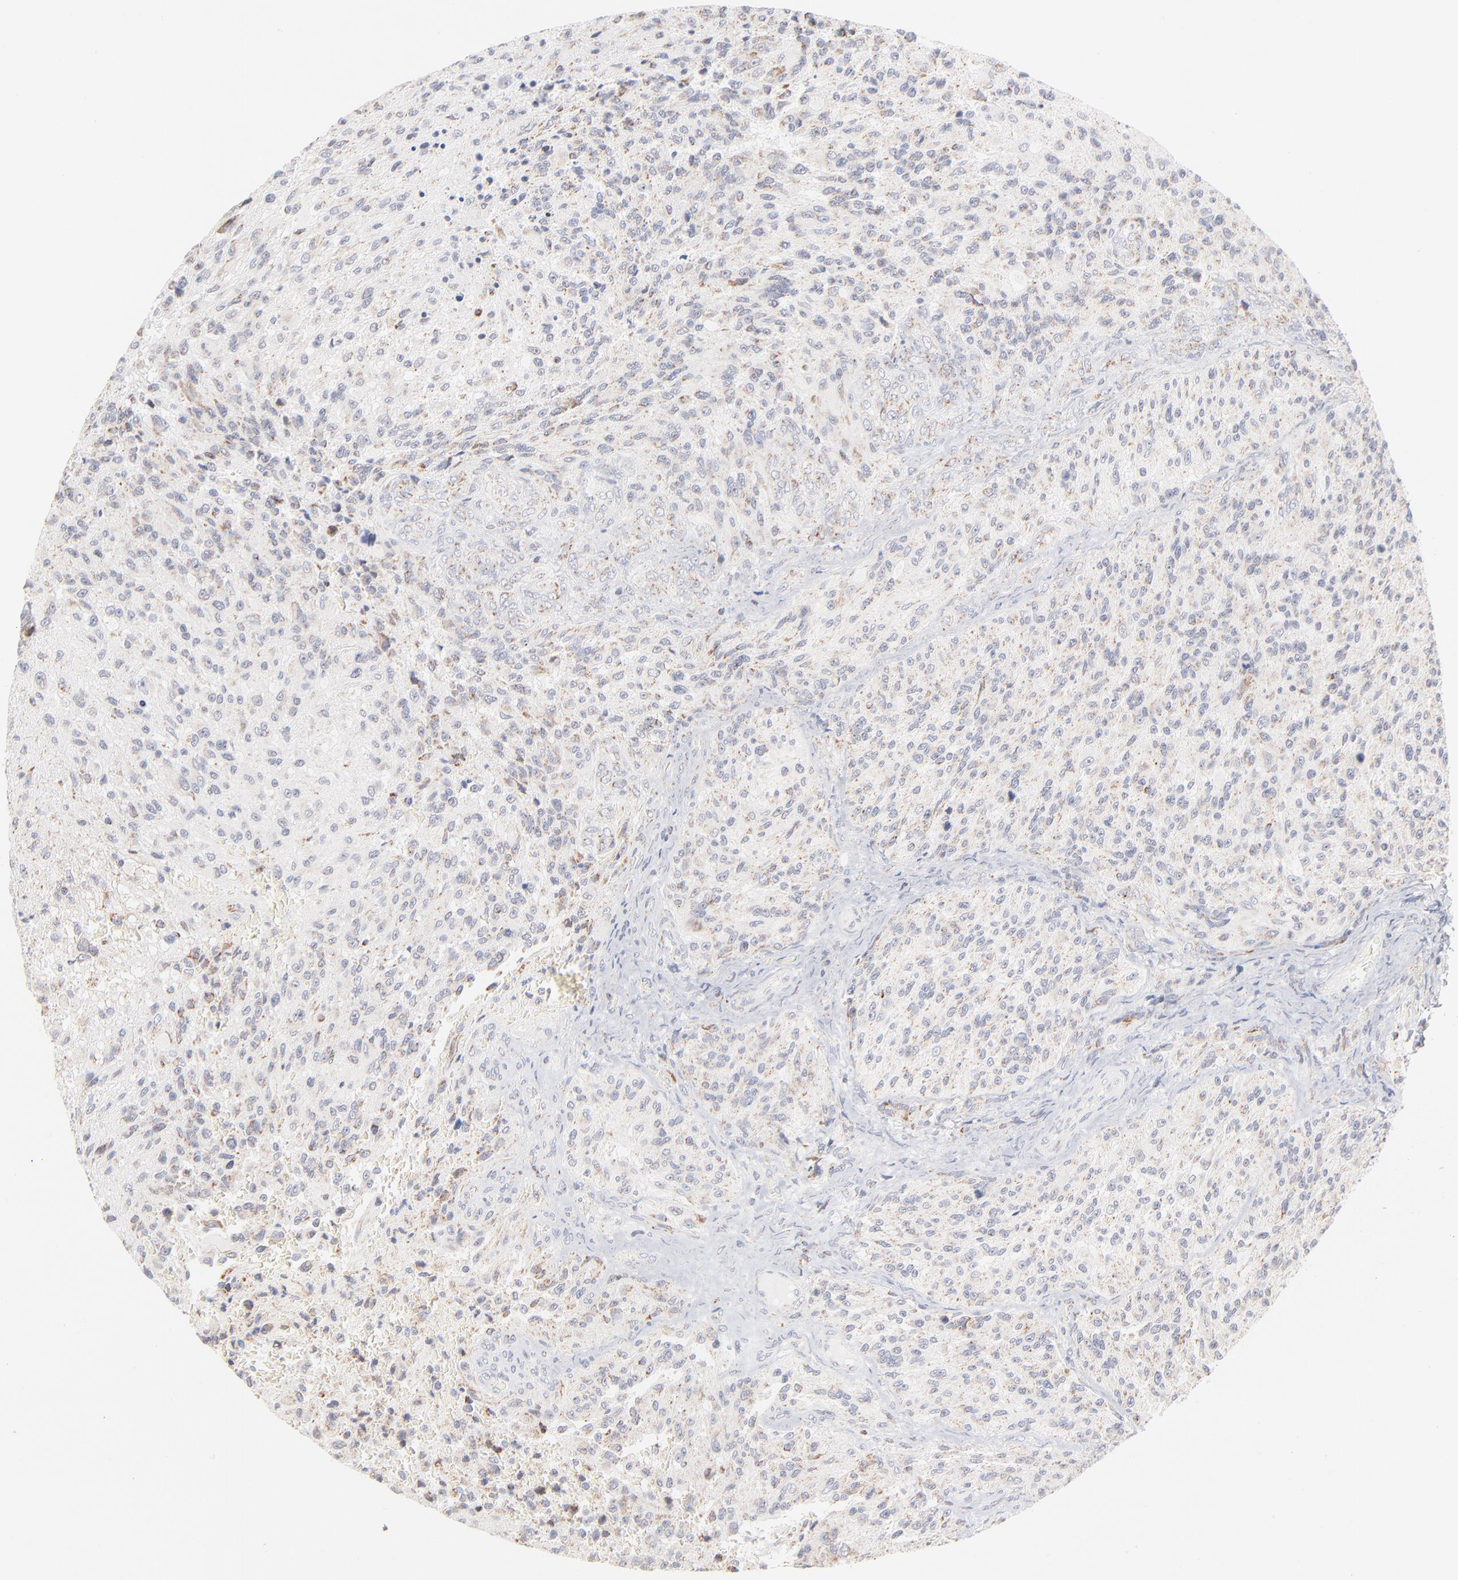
{"staining": {"intensity": "moderate", "quantity": "25%-75%", "location": "cytoplasmic/membranous"}, "tissue": "glioma", "cell_type": "Tumor cells", "image_type": "cancer", "snomed": [{"axis": "morphology", "description": "Normal tissue, NOS"}, {"axis": "morphology", "description": "Glioma, malignant, High grade"}, {"axis": "topography", "description": "Cerebral cortex"}], "caption": "Protein staining displays moderate cytoplasmic/membranous staining in about 25%-75% of tumor cells in high-grade glioma (malignant).", "gene": "MRPL58", "patient": {"sex": "male", "age": 56}}